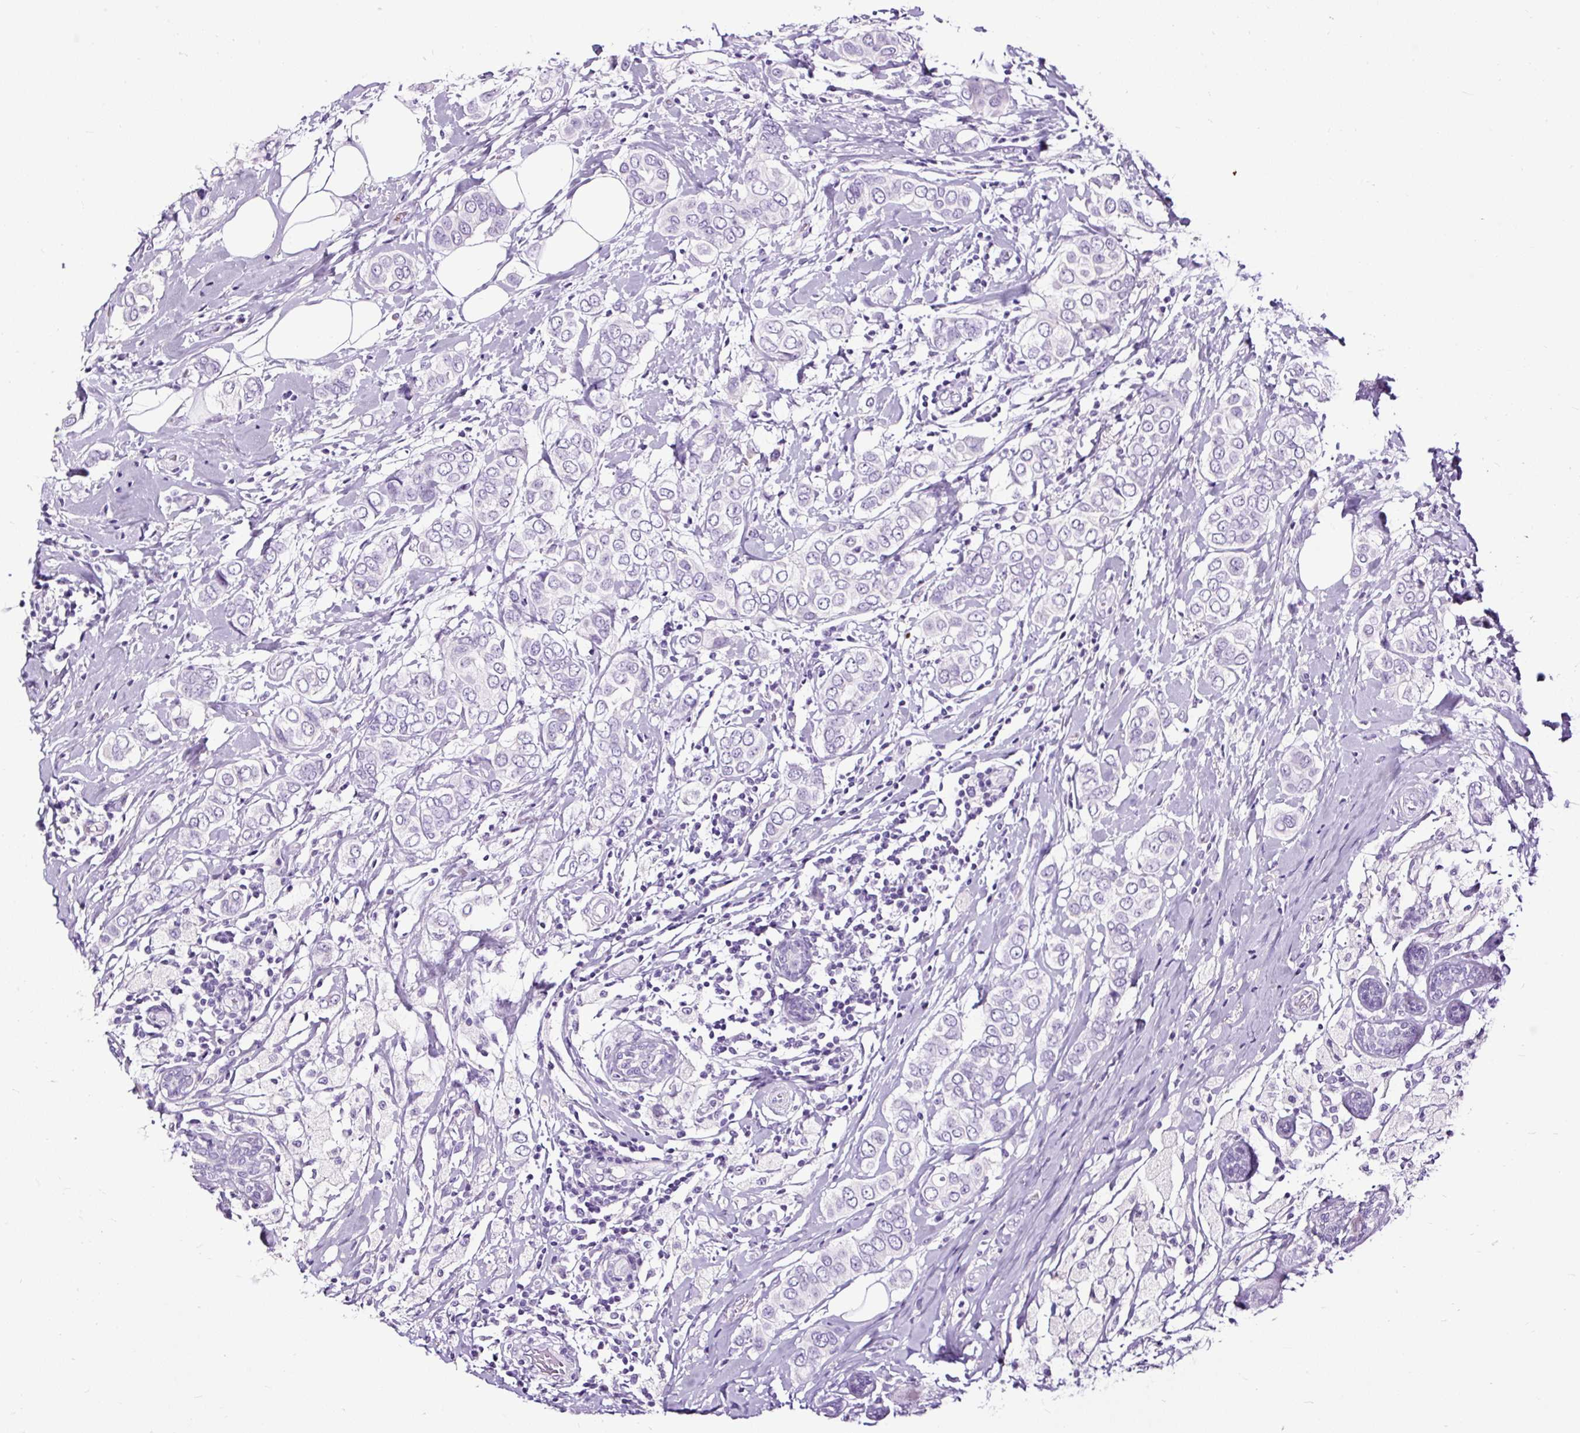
{"staining": {"intensity": "negative", "quantity": "none", "location": "none"}, "tissue": "breast cancer", "cell_type": "Tumor cells", "image_type": "cancer", "snomed": [{"axis": "morphology", "description": "Lobular carcinoma"}, {"axis": "topography", "description": "Breast"}], "caption": "Image shows no protein staining in tumor cells of lobular carcinoma (breast) tissue.", "gene": "SLC7A8", "patient": {"sex": "female", "age": 51}}